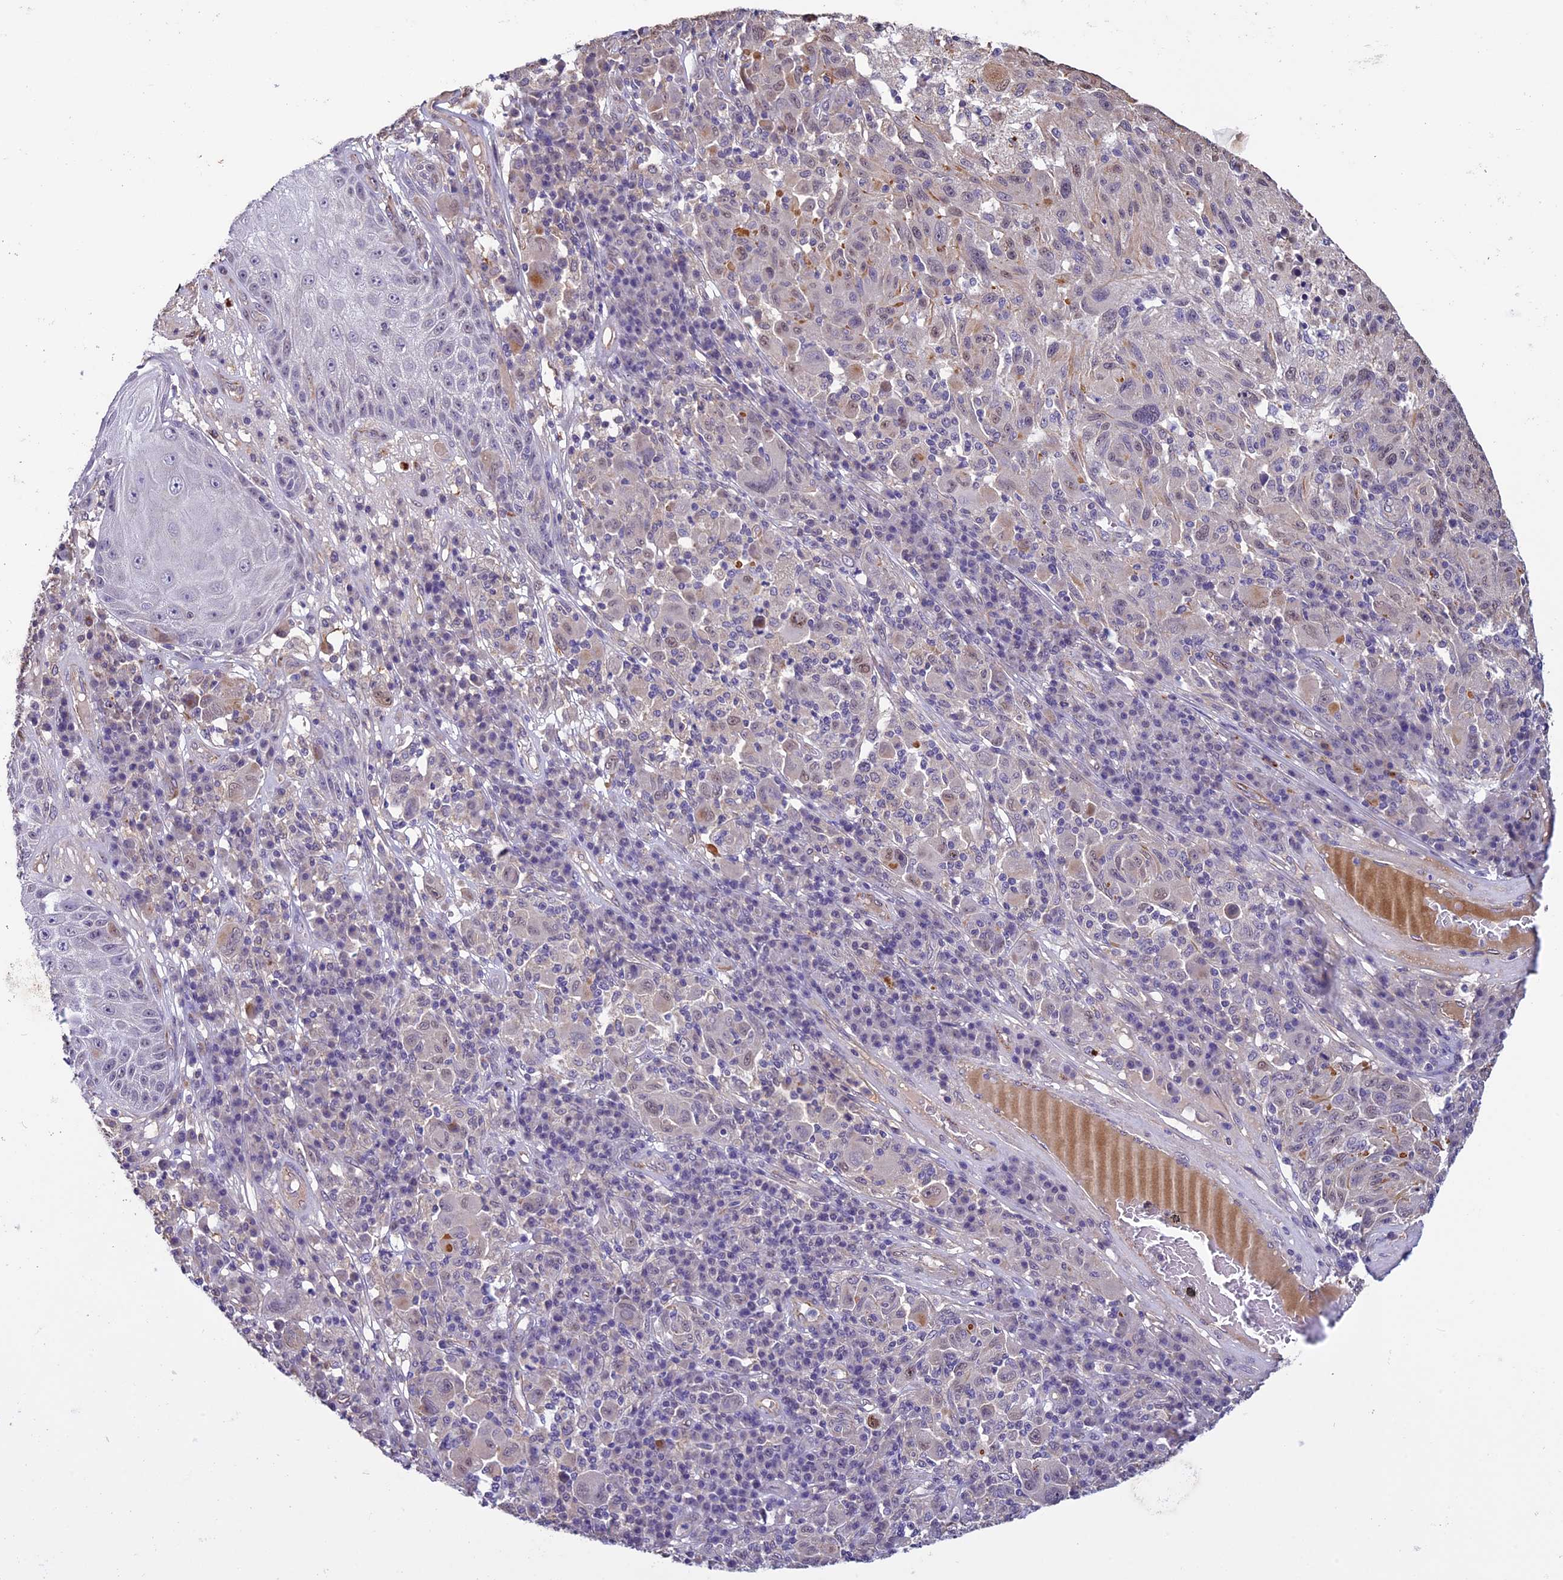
{"staining": {"intensity": "weak", "quantity": "<25%", "location": "cytoplasmic/membranous,nuclear"}, "tissue": "melanoma", "cell_type": "Tumor cells", "image_type": "cancer", "snomed": [{"axis": "morphology", "description": "Malignant melanoma, NOS"}, {"axis": "topography", "description": "Skin"}], "caption": "This is an immunohistochemistry histopathology image of human malignant melanoma. There is no positivity in tumor cells.", "gene": "C3orf70", "patient": {"sex": "male", "age": 53}}